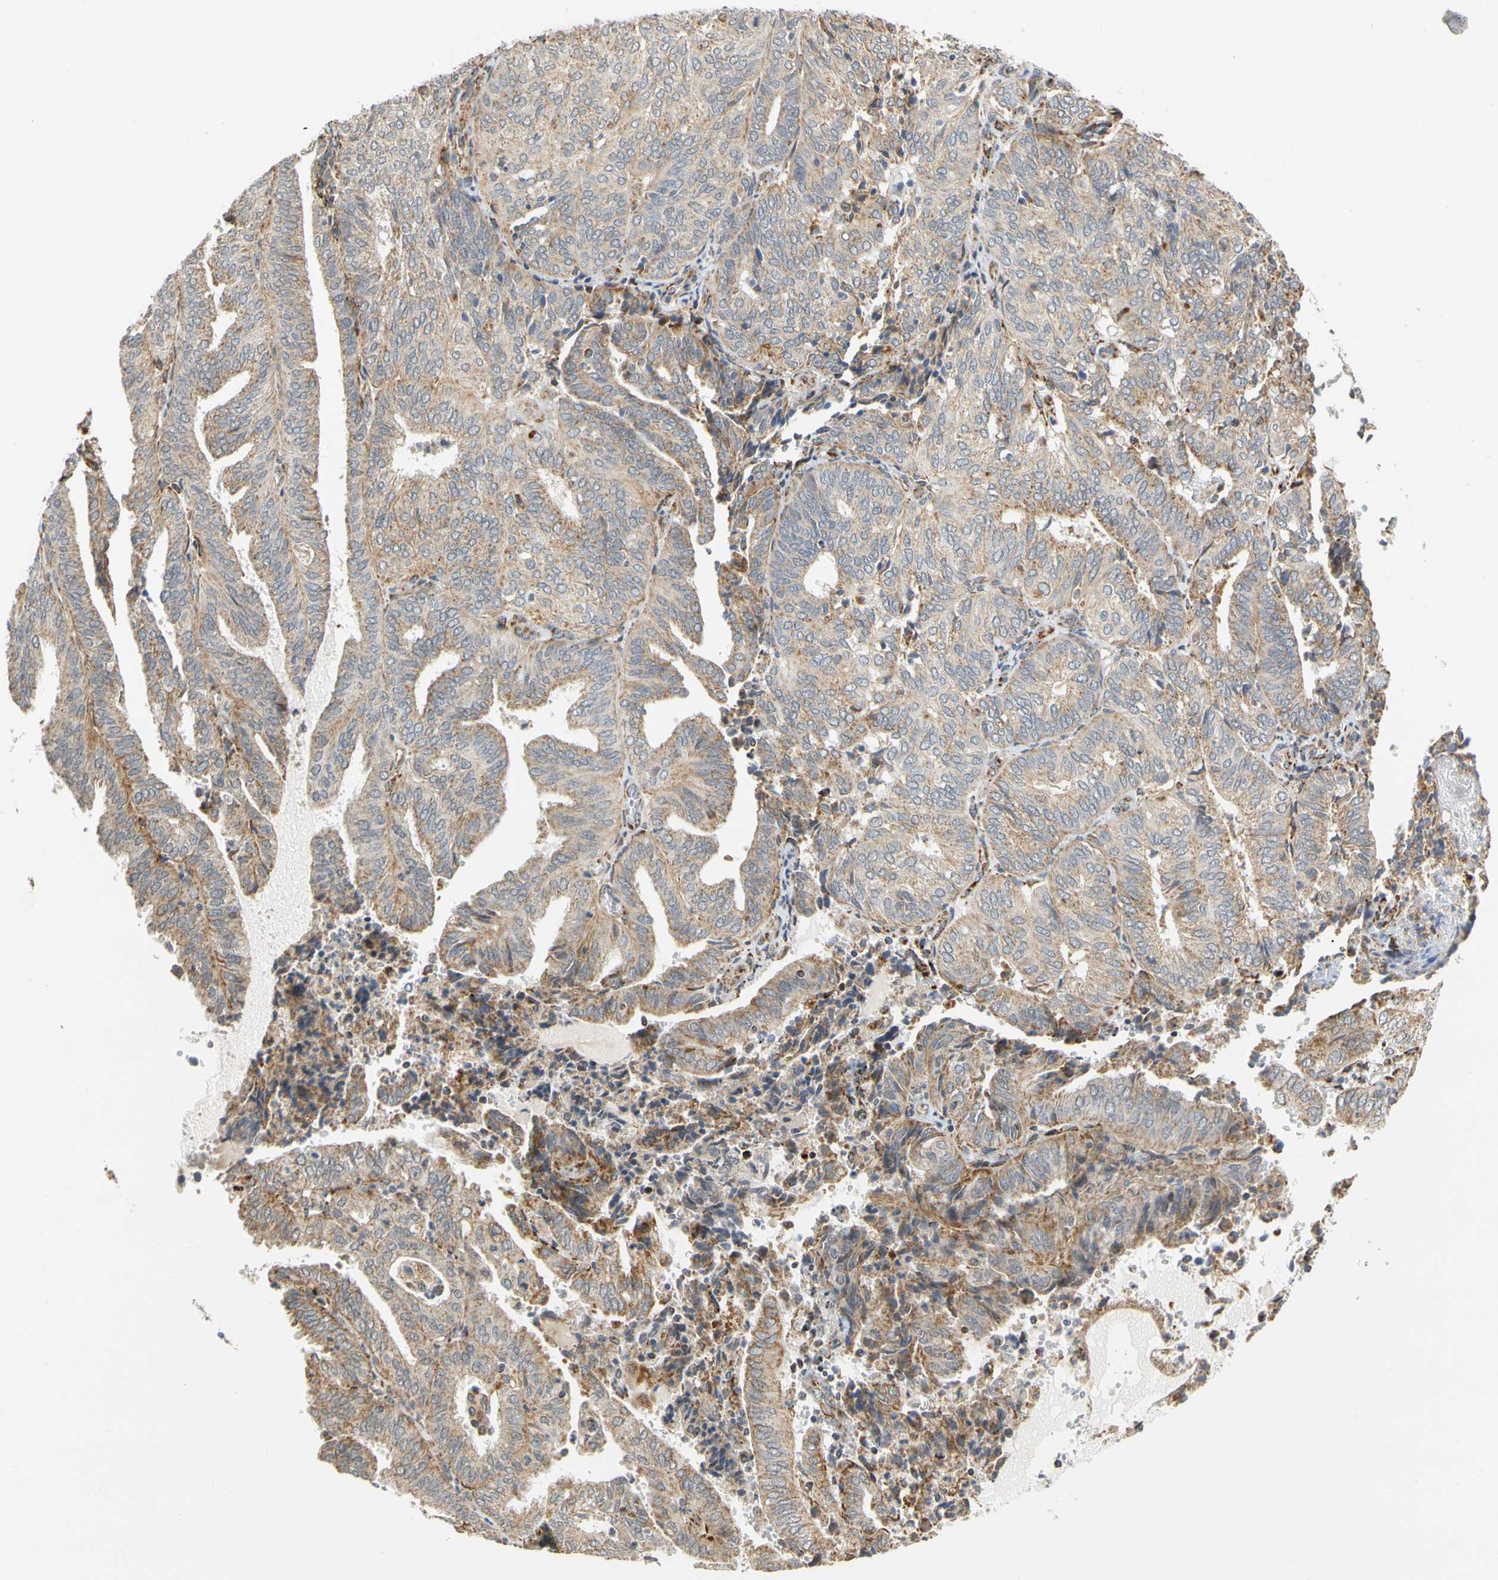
{"staining": {"intensity": "weak", "quantity": ">75%", "location": "cytoplasmic/membranous"}, "tissue": "endometrial cancer", "cell_type": "Tumor cells", "image_type": "cancer", "snomed": [{"axis": "morphology", "description": "Adenocarcinoma, NOS"}, {"axis": "topography", "description": "Uterus"}], "caption": "Human endometrial adenocarcinoma stained with a brown dye shows weak cytoplasmic/membranous positive positivity in approximately >75% of tumor cells.", "gene": "SFXN3", "patient": {"sex": "female", "age": 60}}